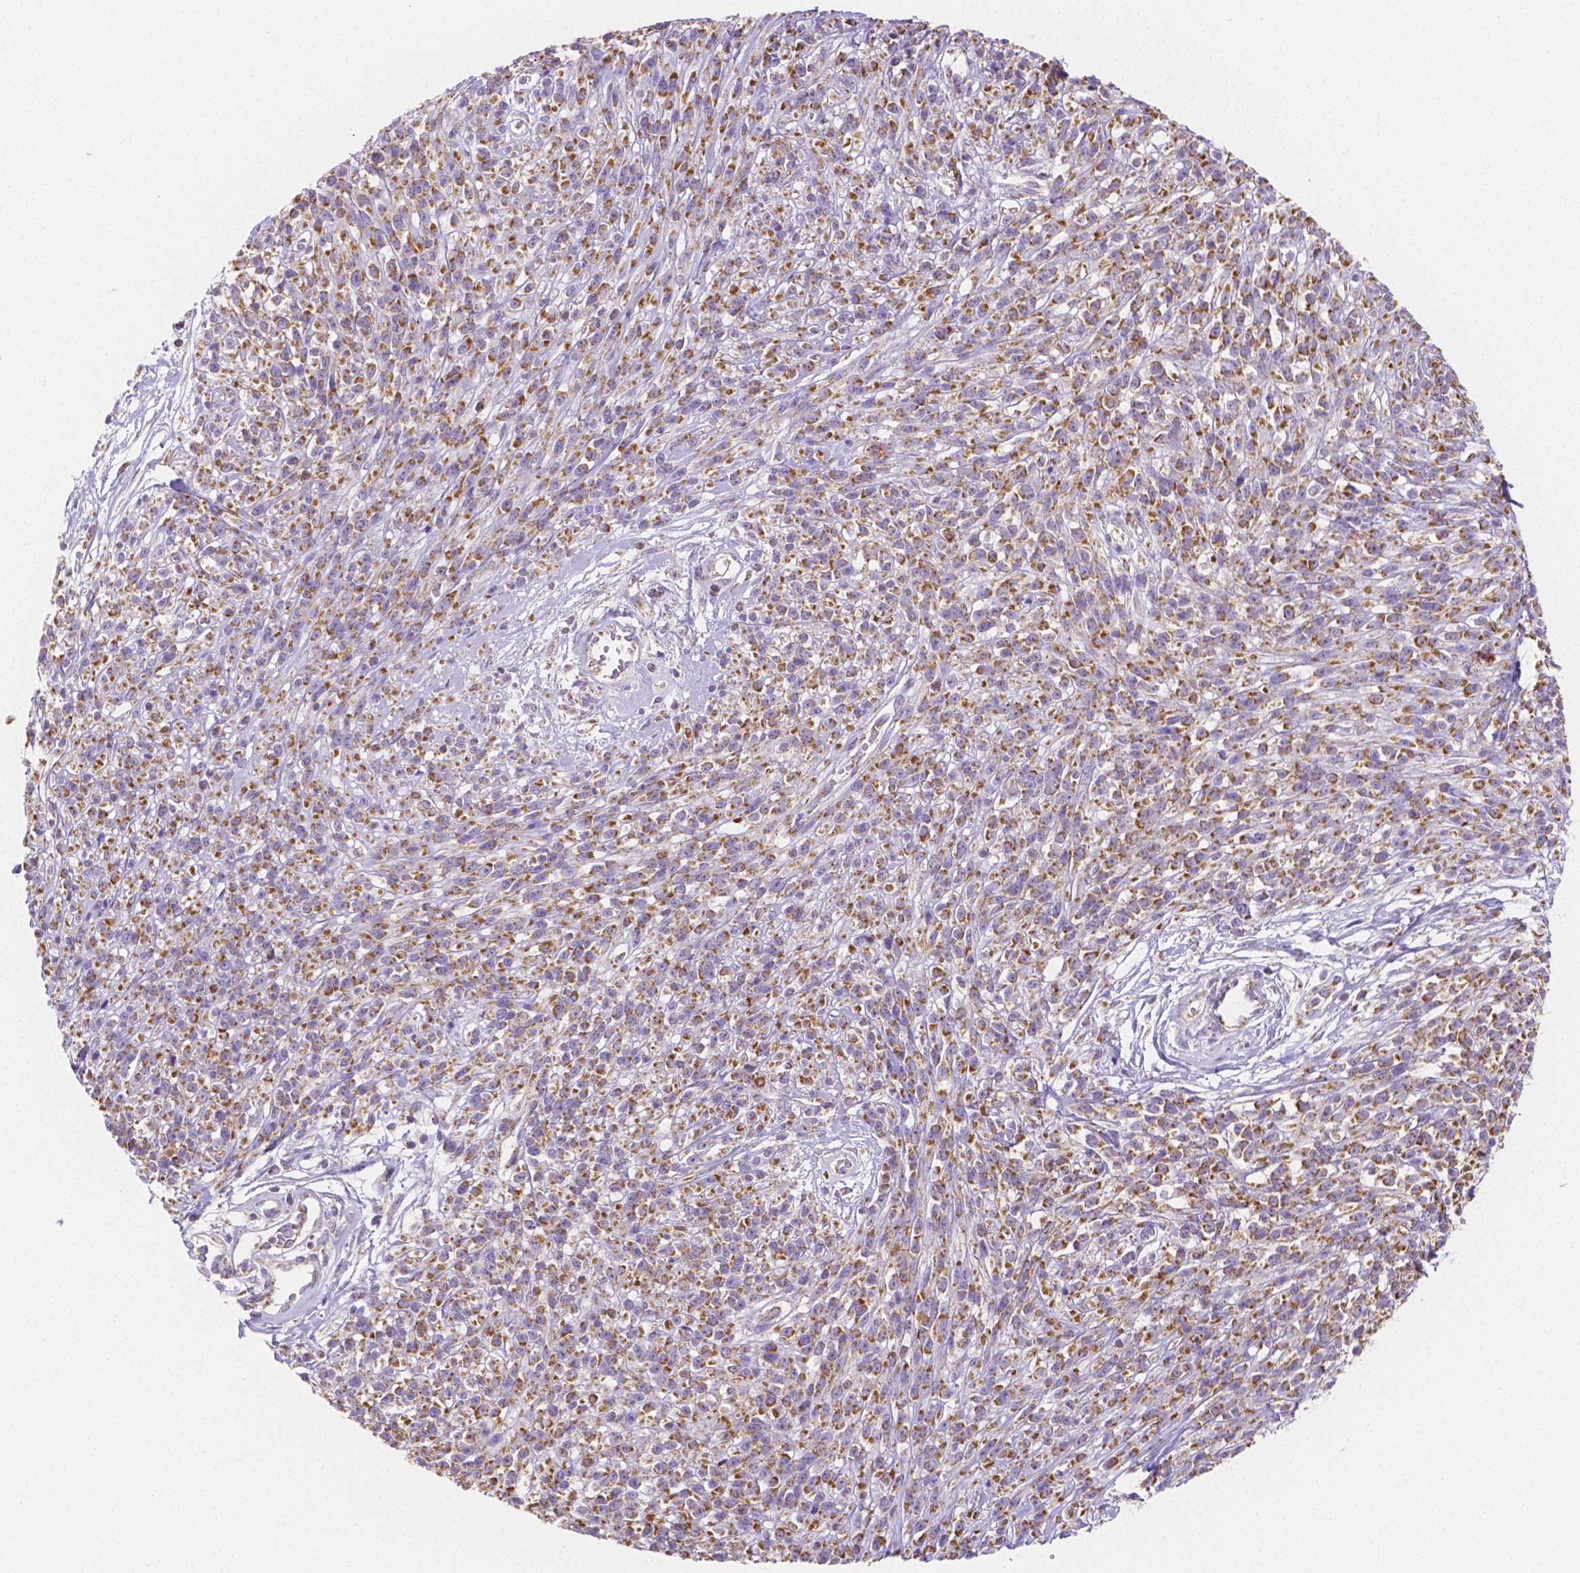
{"staining": {"intensity": "moderate", "quantity": ">75%", "location": "cytoplasmic/membranous"}, "tissue": "melanoma", "cell_type": "Tumor cells", "image_type": "cancer", "snomed": [{"axis": "morphology", "description": "Malignant melanoma, NOS"}, {"axis": "topography", "description": "Skin"}, {"axis": "topography", "description": "Skin of trunk"}], "caption": "Protein analysis of melanoma tissue displays moderate cytoplasmic/membranous staining in approximately >75% of tumor cells.", "gene": "SGTB", "patient": {"sex": "male", "age": 74}}